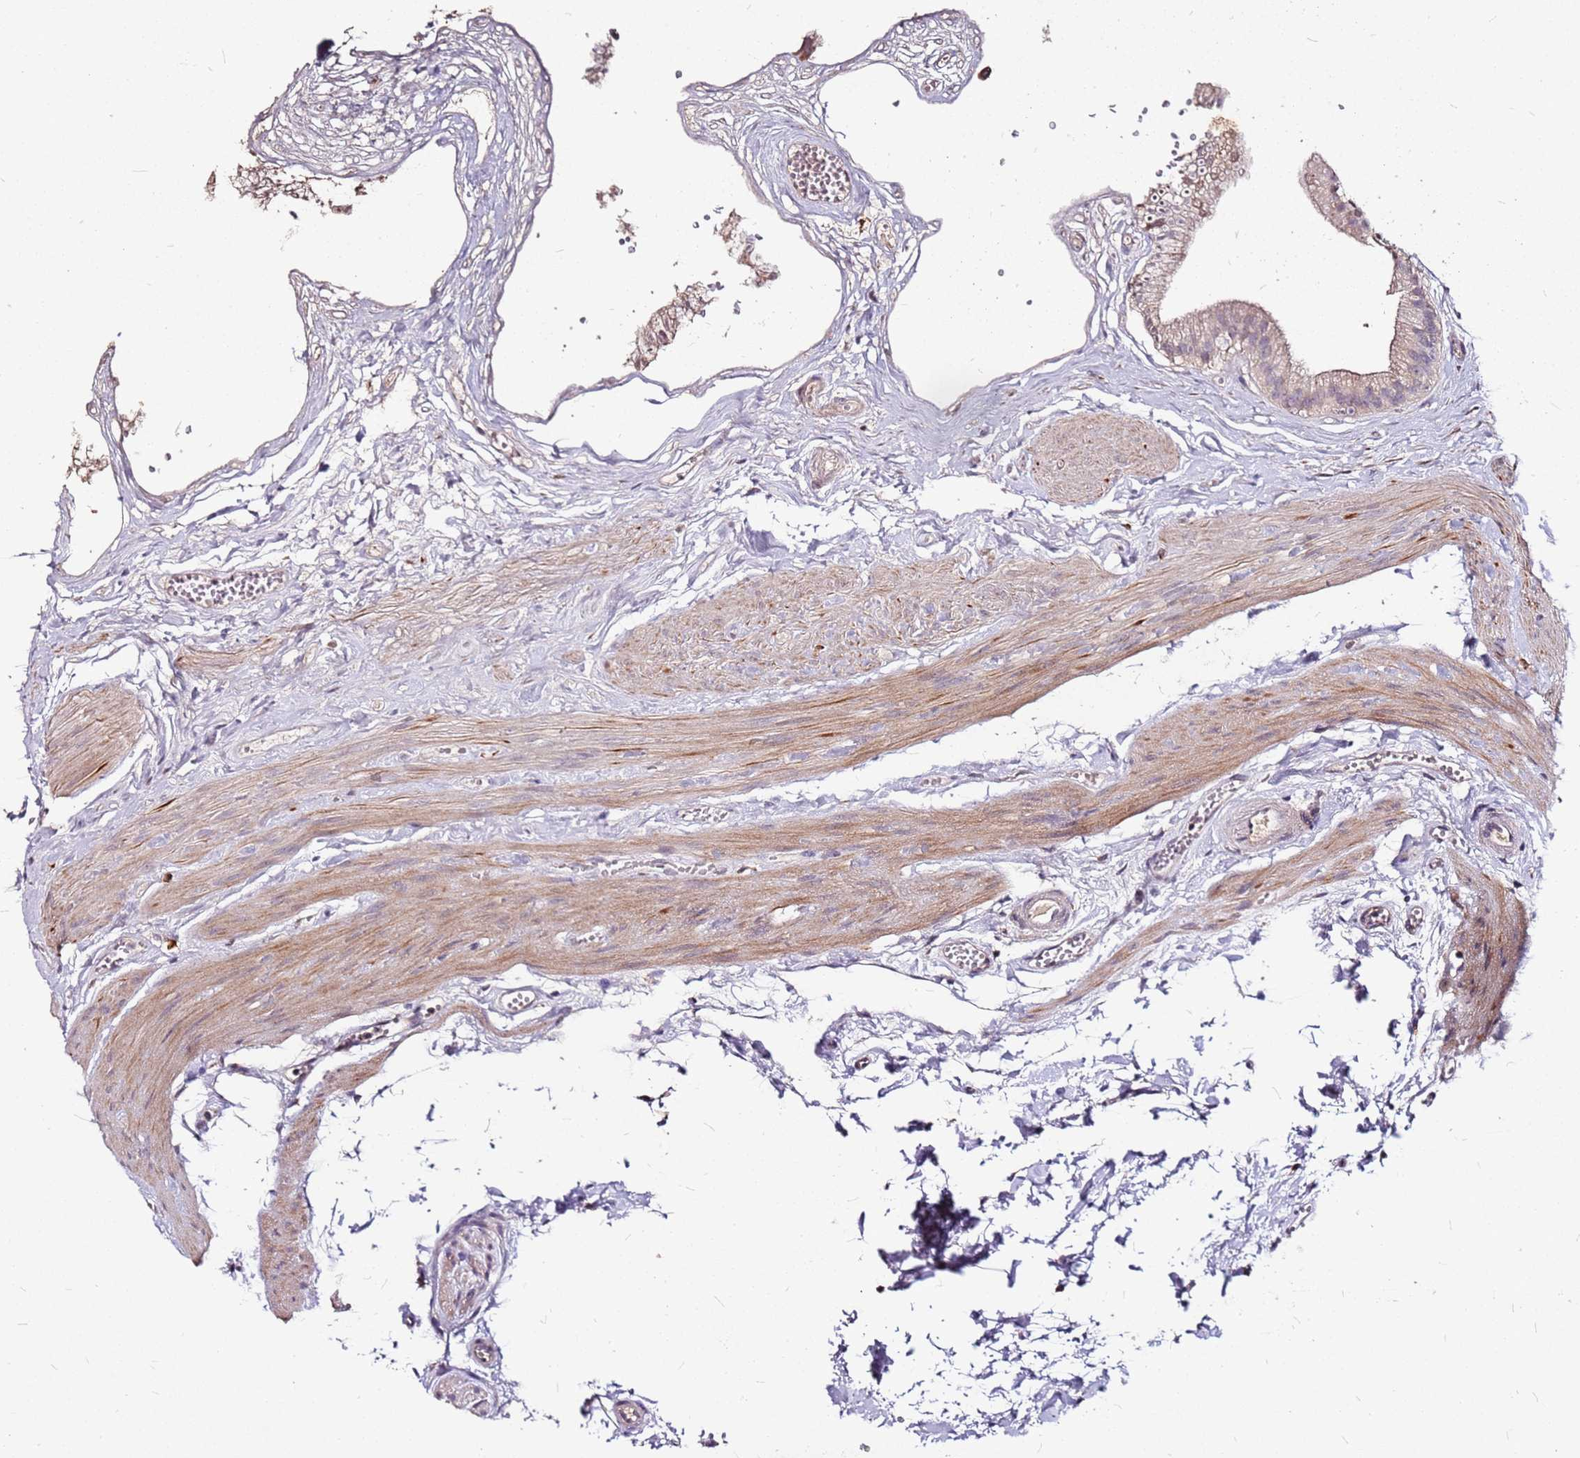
{"staining": {"intensity": "moderate", "quantity": ">75%", "location": "cytoplasmic/membranous"}, "tissue": "gallbladder", "cell_type": "Glandular cells", "image_type": "normal", "snomed": [{"axis": "morphology", "description": "Normal tissue, NOS"}, {"axis": "topography", "description": "Gallbladder"}], "caption": "The photomicrograph displays immunohistochemical staining of normal gallbladder. There is moderate cytoplasmic/membranous staining is seen in approximately >75% of glandular cells.", "gene": "DCDC2C", "patient": {"sex": "female", "age": 54}}